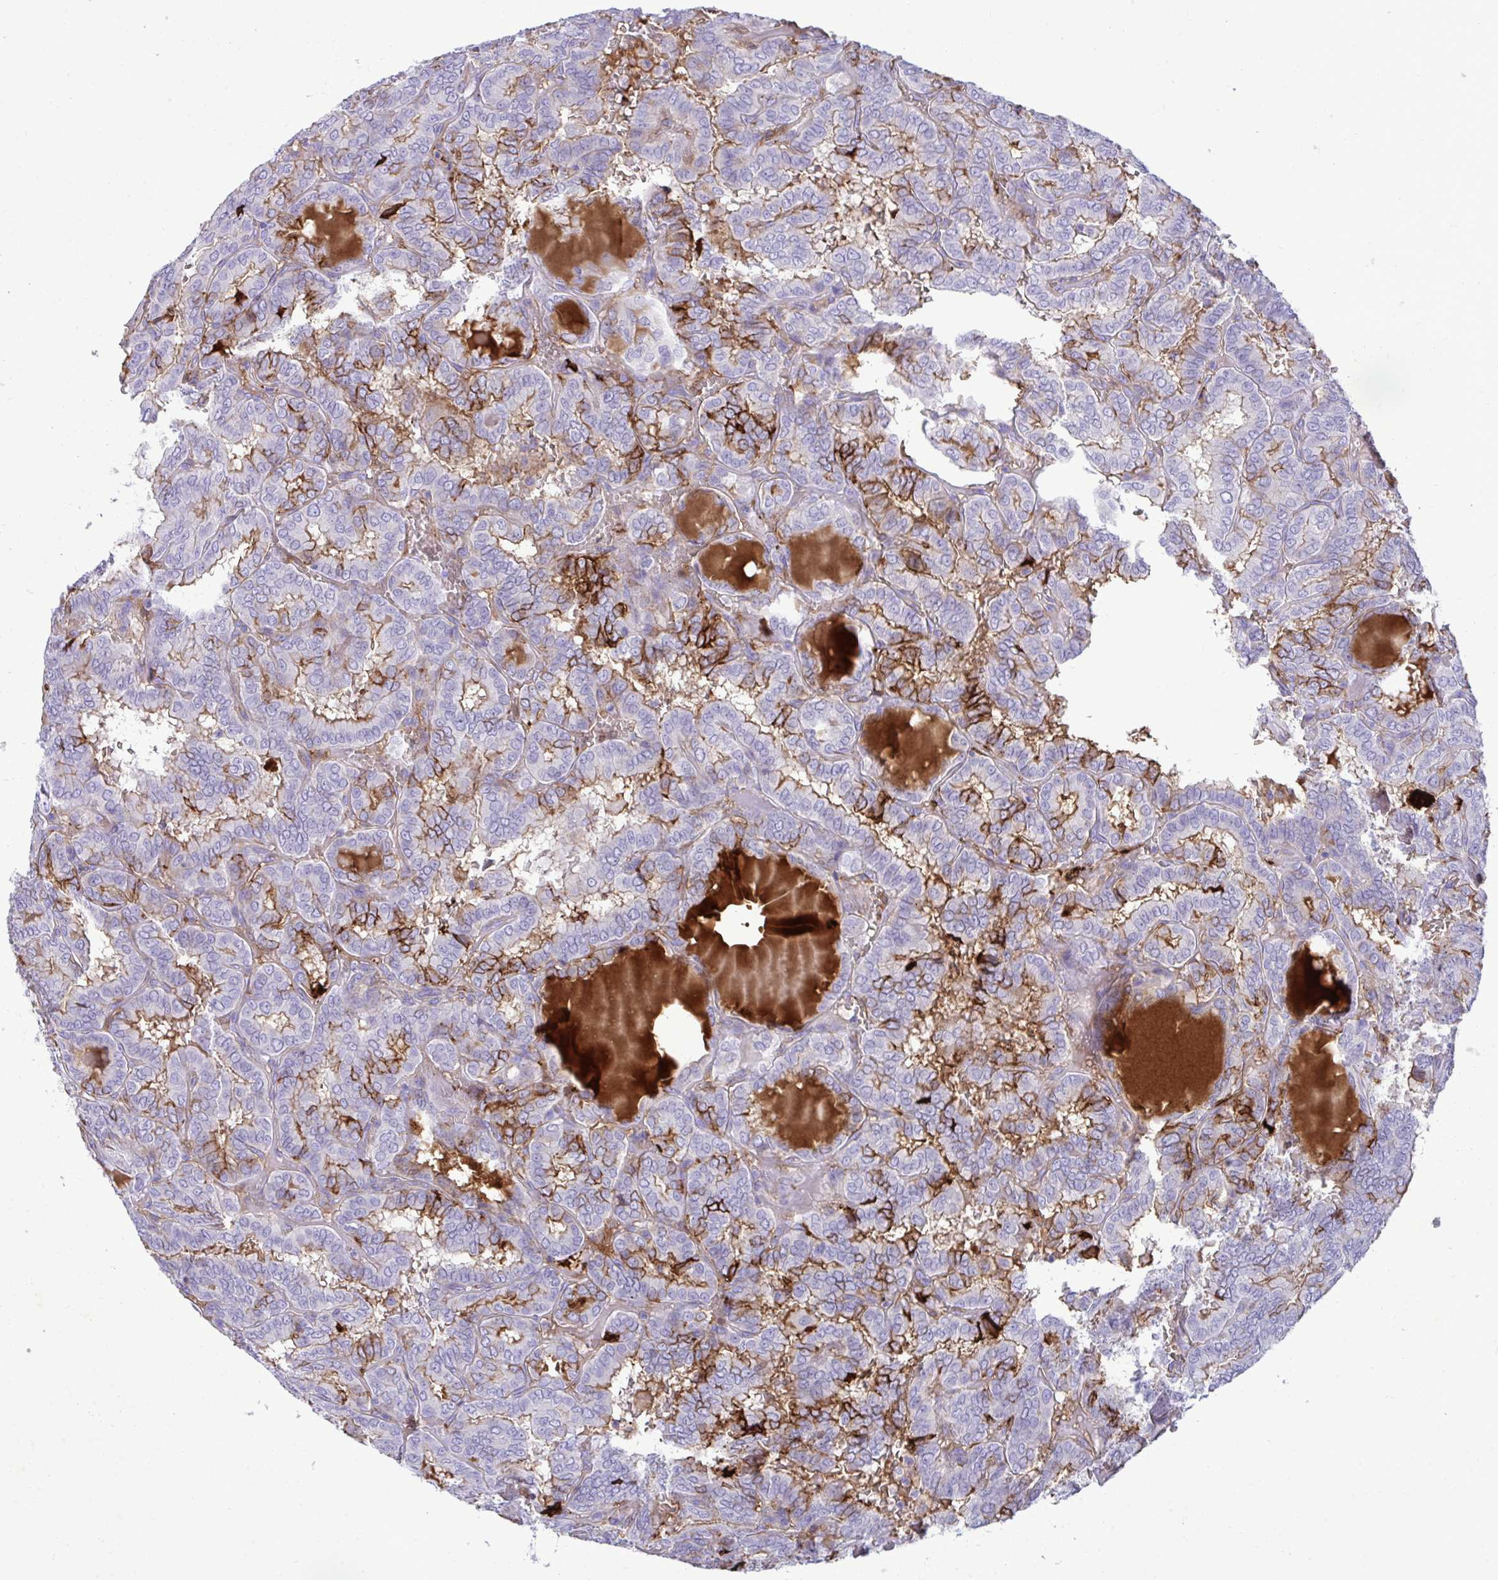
{"staining": {"intensity": "strong", "quantity": "<25%", "location": "cytoplasmic/membranous"}, "tissue": "thyroid cancer", "cell_type": "Tumor cells", "image_type": "cancer", "snomed": [{"axis": "morphology", "description": "Papillary adenocarcinoma, NOS"}, {"axis": "topography", "description": "Thyroid gland"}], "caption": "Tumor cells display medium levels of strong cytoplasmic/membranous expression in approximately <25% of cells in thyroid papillary adenocarcinoma. Nuclei are stained in blue.", "gene": "F2", "patient": {"sex": "female", "age": 46}}